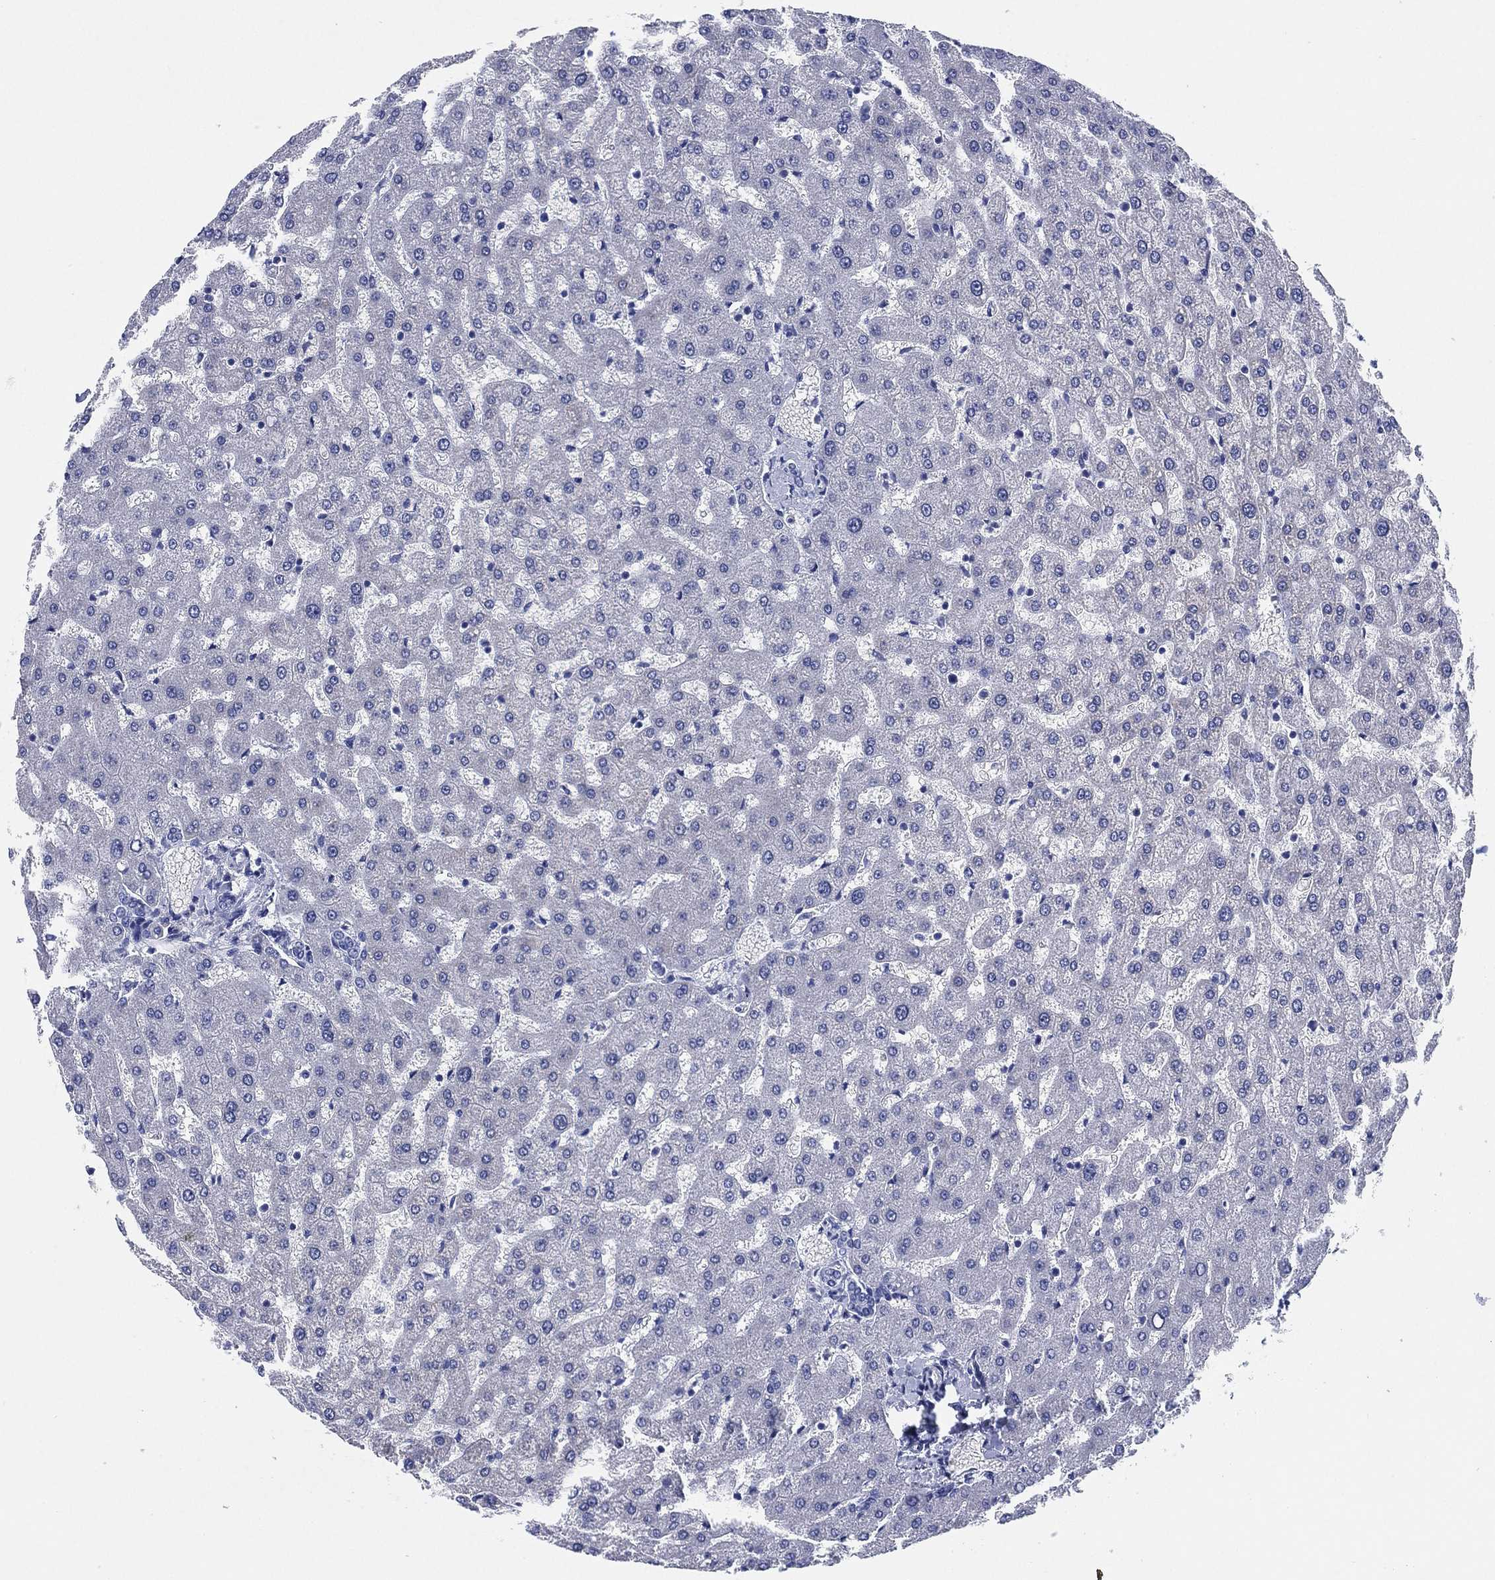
{"staining": {"intensity": "negative", "quantity": "none", "location": "none"}, "tissue": "liver", "cell_type": "Cholangiocytes", "image_type": "normal", "snomed": [{"axis": "morphology", "description": "Normal tissue, NOS"}, {"axis": "topography", "description": "Liver"}], "caption": "The histopathology image displays no staining of cholangiocytes in benign liver. (Immunohistochemistry, brightfield microscopy, high magnification).", "gene": "SLC9C2", "patient": {"sex": "female", "age": 50}}